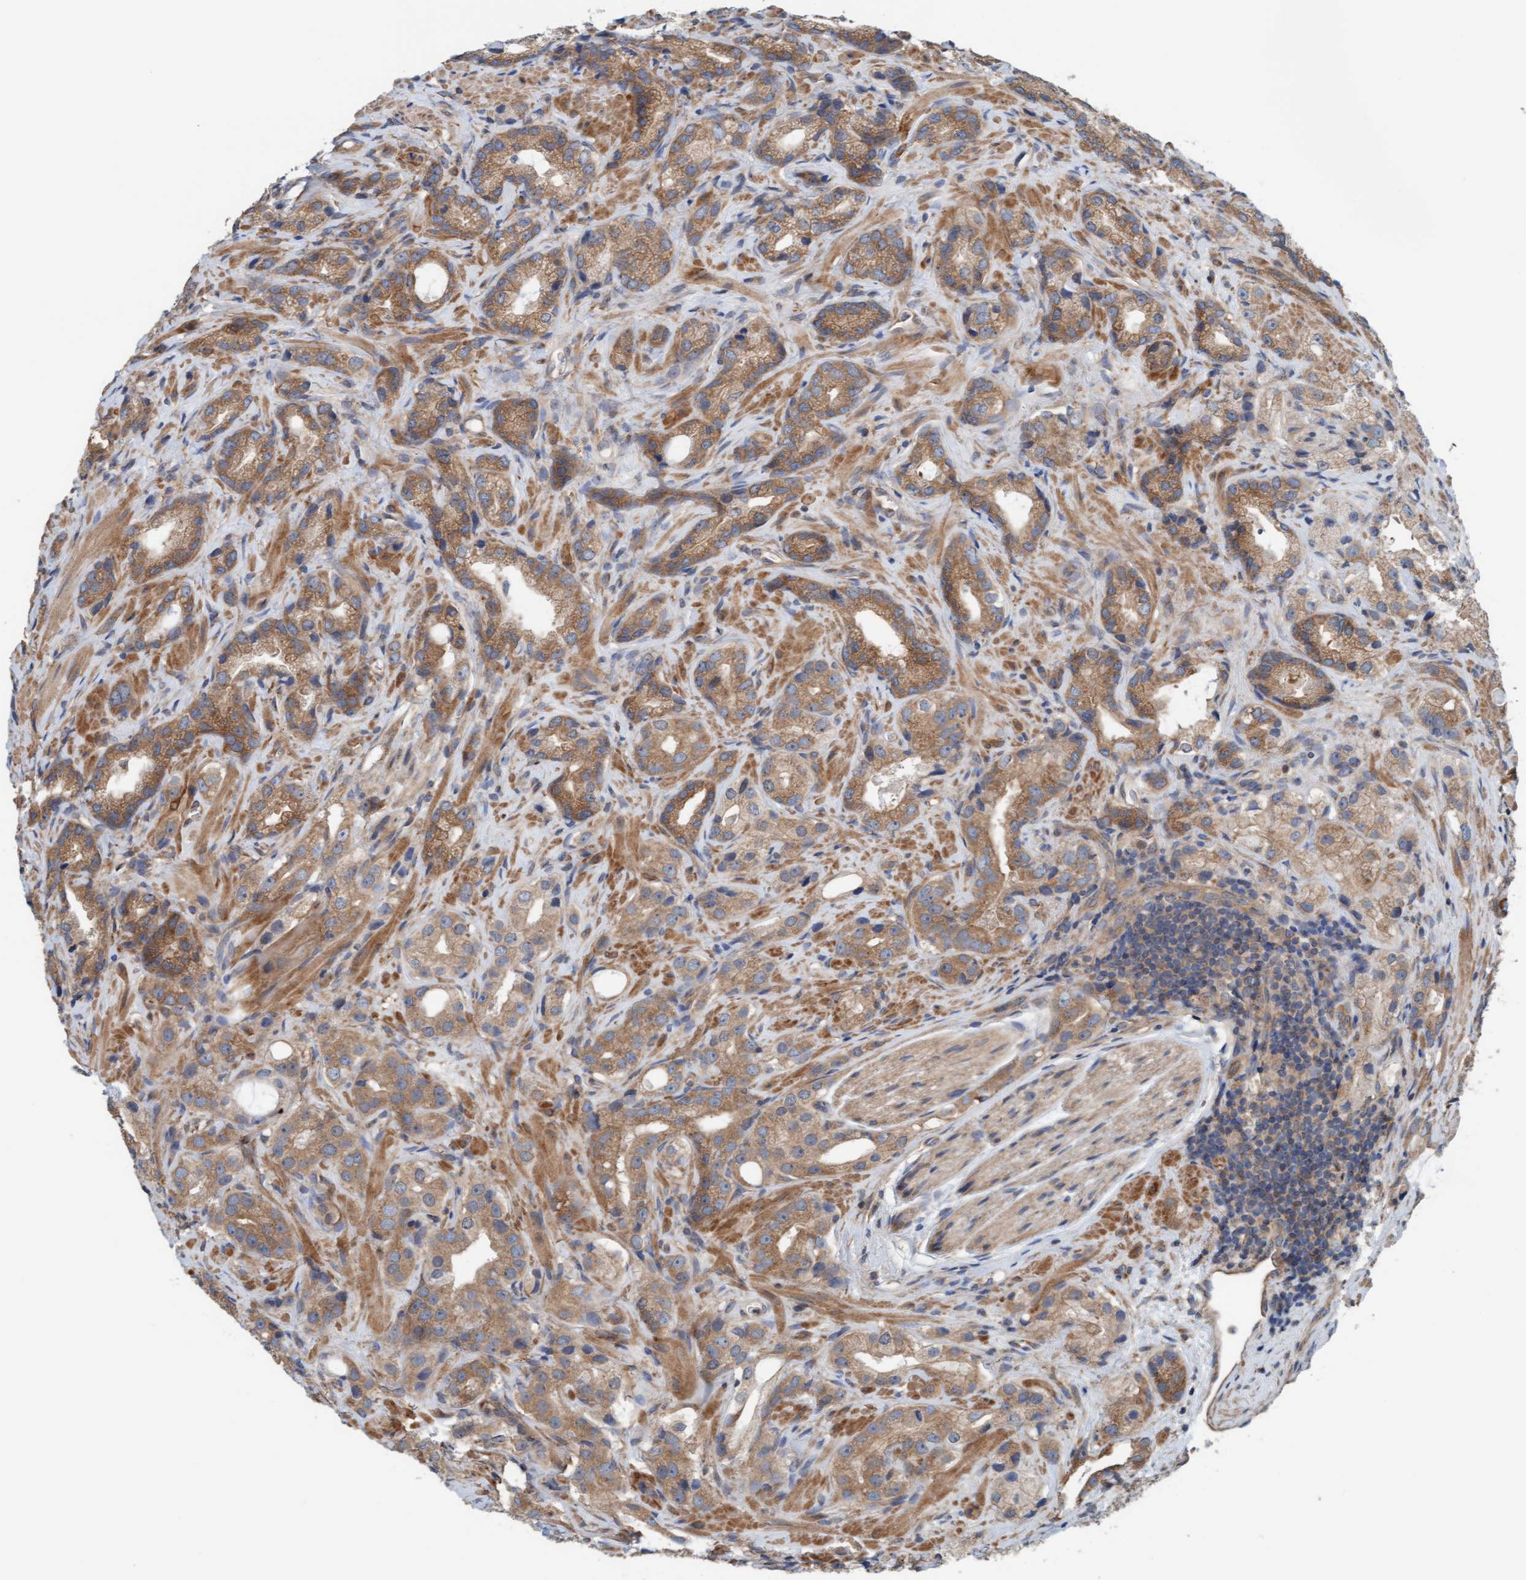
{"staining": {"intensity": "moderate", "quantity": ">75%", "location": "cytoplasmic/membranous"}, "tissue": "prostate cancer", "cell_type": "Tumor cells", "image_type": "cancer", "snomed": [{"axis": "morphology", "description": "Adenocarcinoma, High grade"}, {"axis": "topography", "description": "Prostate"}], "caption": "Prostate cancer stained with a protein marker exhibits moderate staining in tumor cells.", "gene": "UBAP1", "patient": {"sex": "male", "age": 63}}